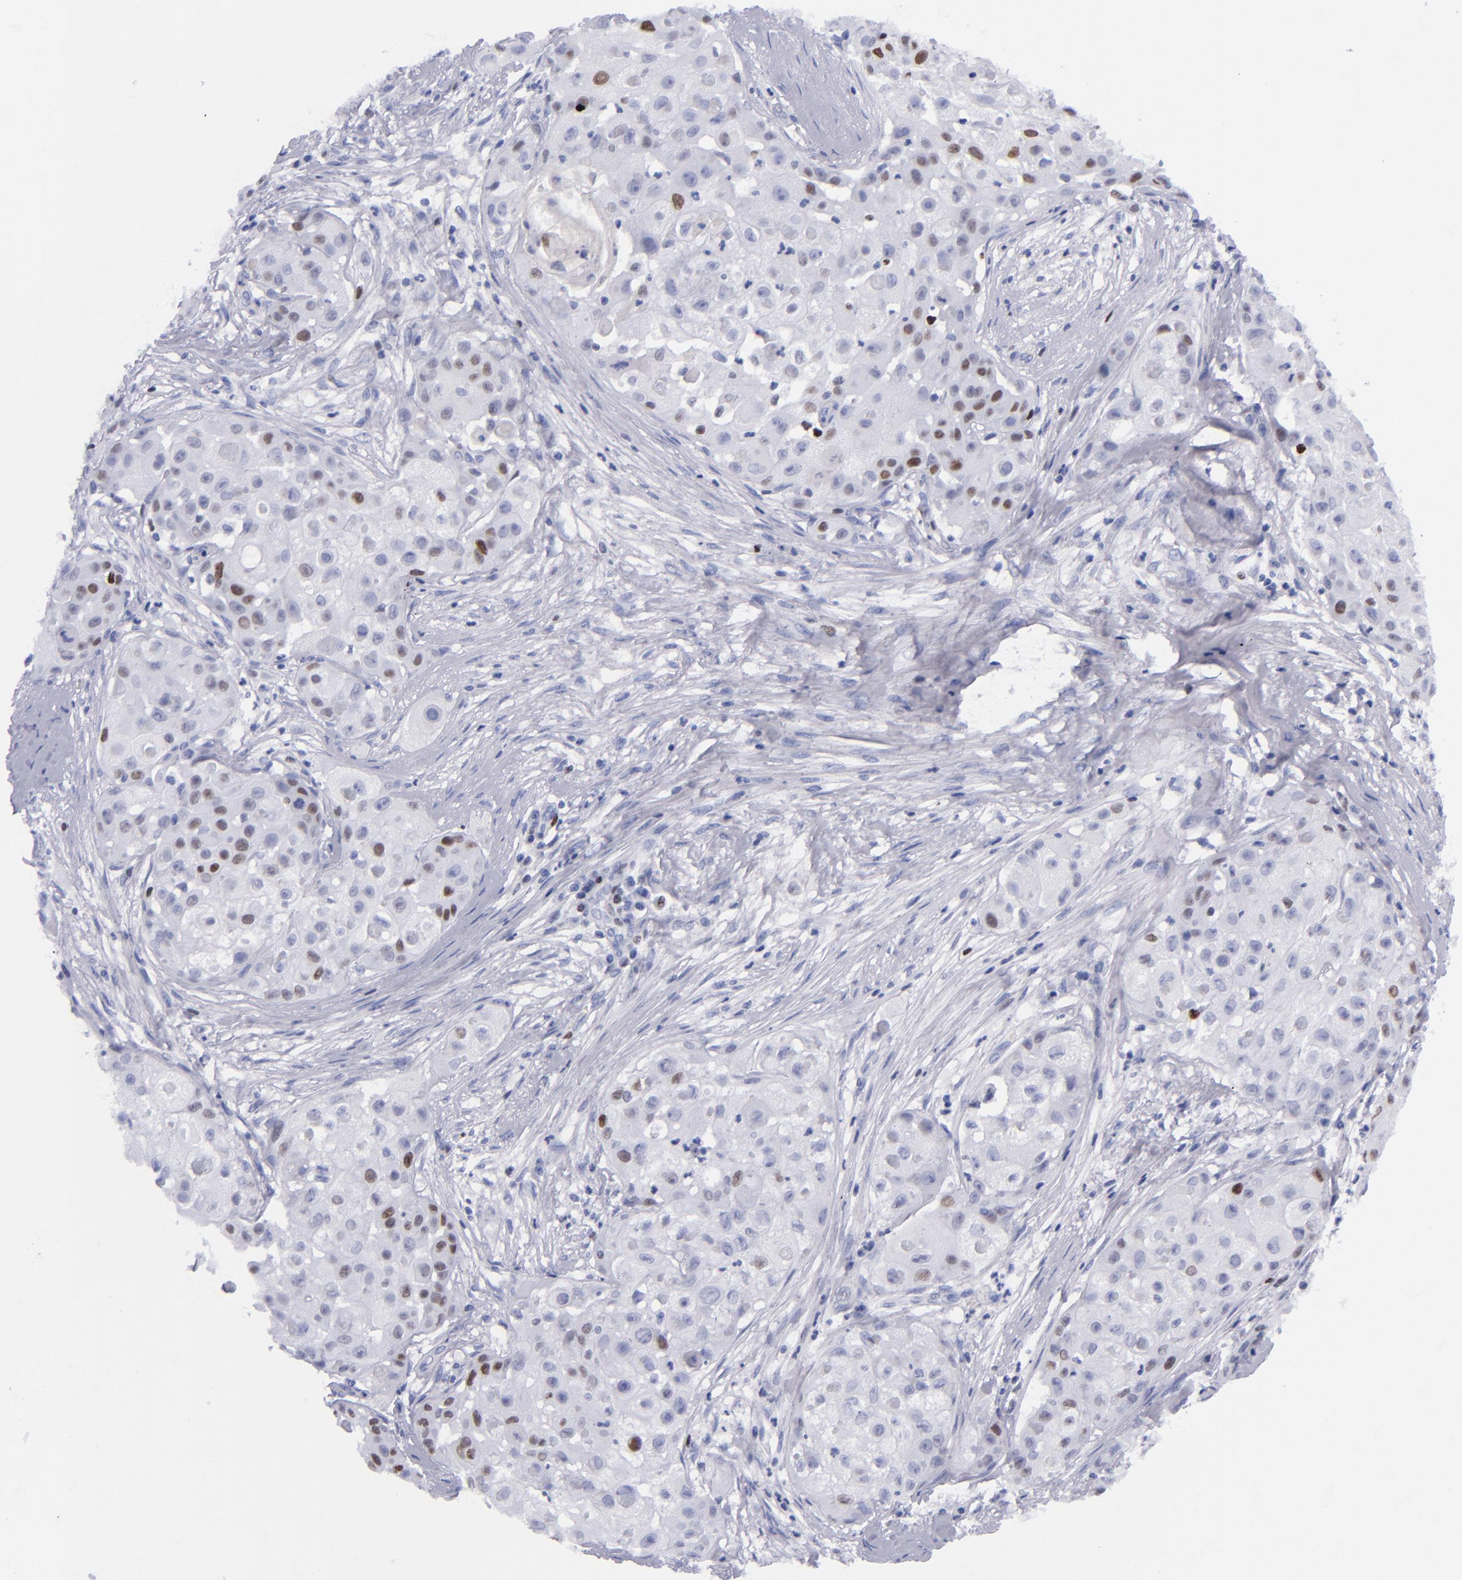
{"staining": {"intensity": "strong", "quantity": "<25%", "location": "nuclear"}, "tissue": "skin cancer", "cell_type": "Tumor cells", "image_type": "cancer", "snomed": [{"axis": "morphology", "description": "Squamous cell carcinoma, NOS"}, {"axis": "topography", "description": "Skin"}], "caption": "Immunohistochemical staining of human skin cancer exhibits strong nuclear protein expression in approximately <25% of tumor cells. (DAB = brown stain, brightfield microscopy at high magnification).", "gene": "MCM7", "patient": {"sex": "female", "age": 57}}